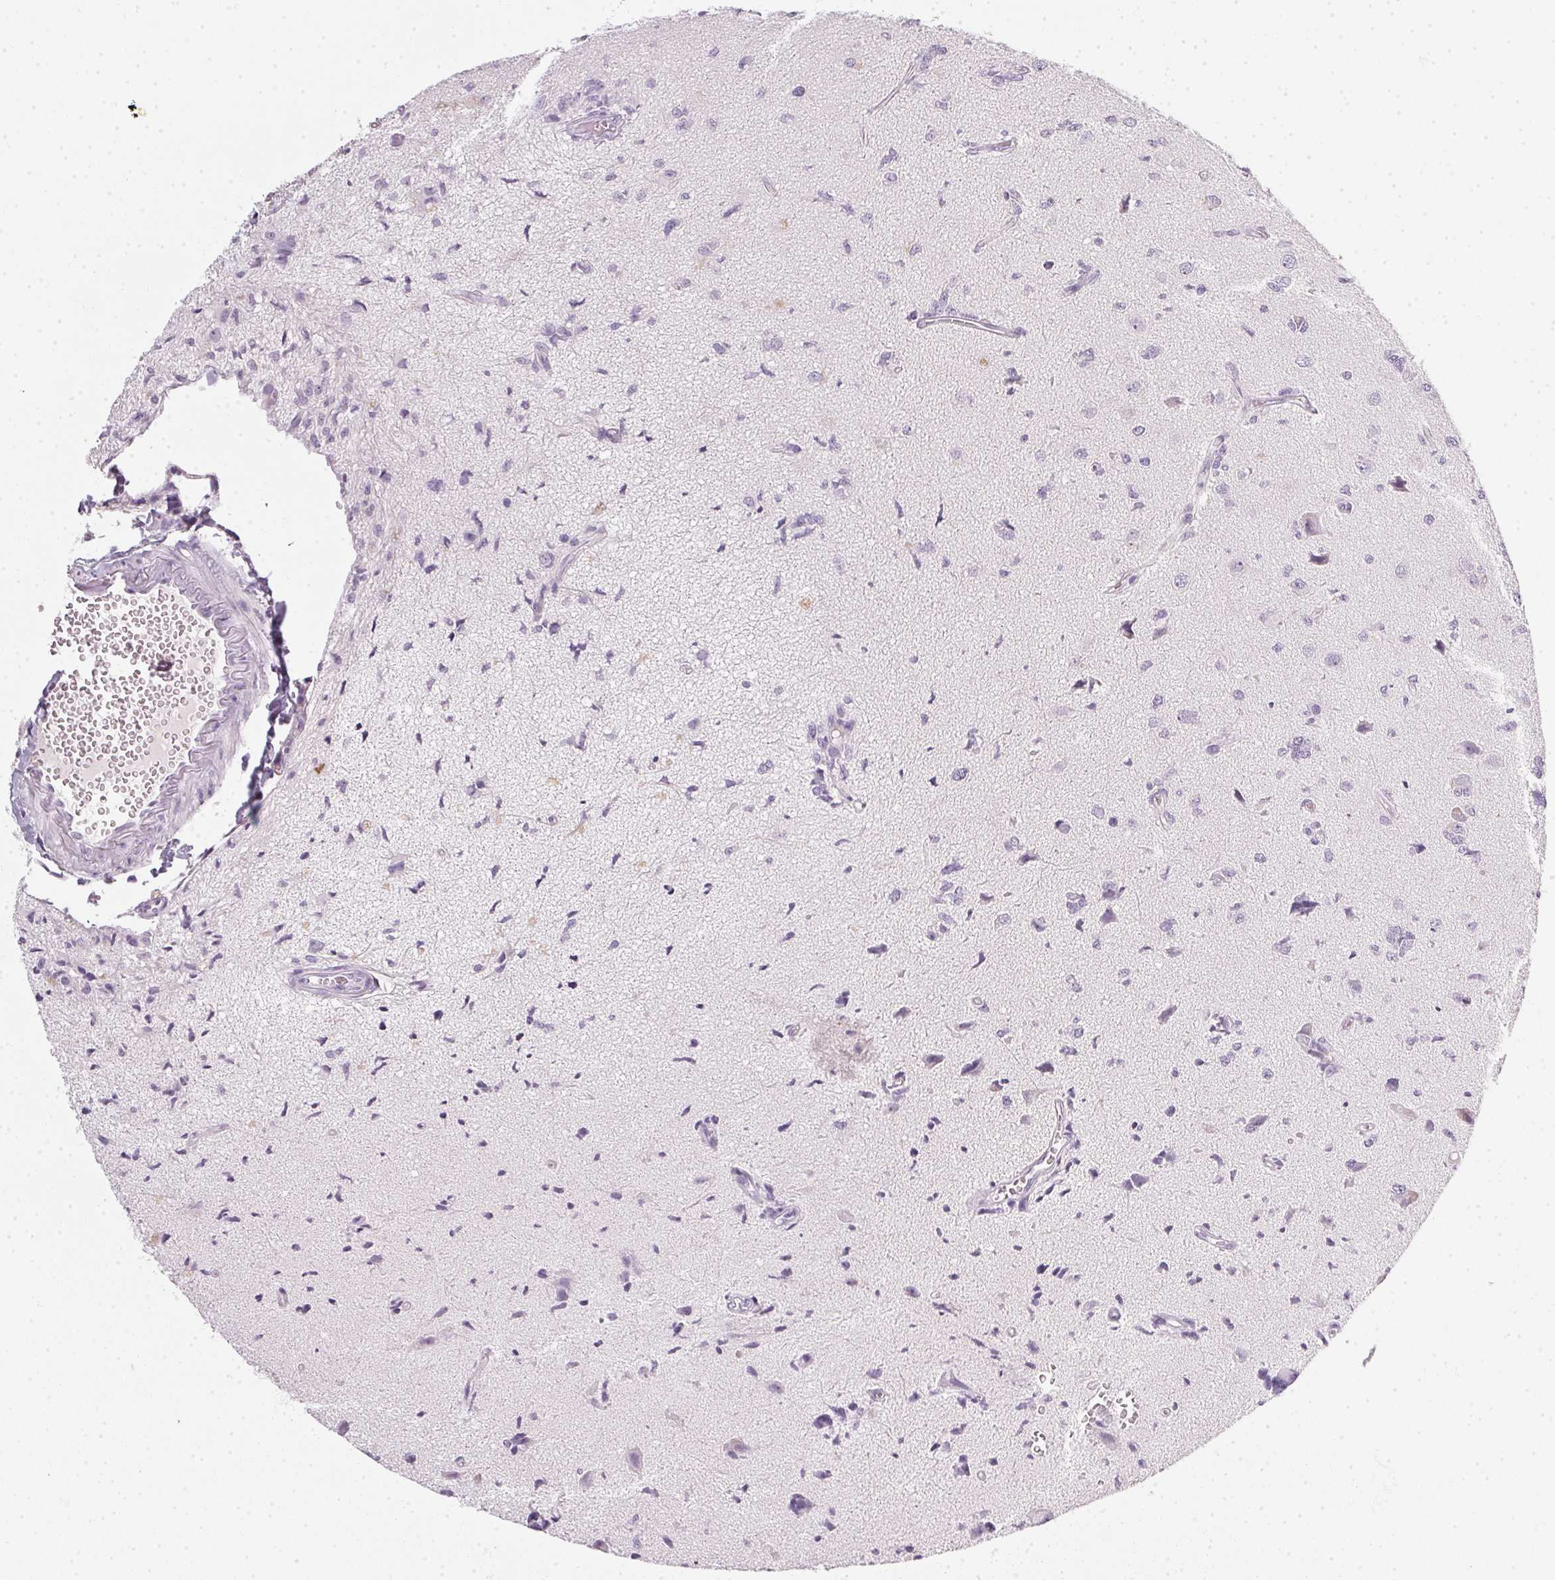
{"staining": {"intensity": "negative", "quantity": "none", "location": "none"}, "tissue": "glioma", "cell_type": "Tumor cells", "image_type": "cancer", "snomed": [{"axis": "morphology", "description": "Glioma, malignant, High grade"}, {"axis": "topography", "description": "Brain"}], "caption": "The photomicrograph shows no significant positivity in tumor cells of glioma.", "gene": "TMEM72", "patient": {"sex": "male", "age": 67}}